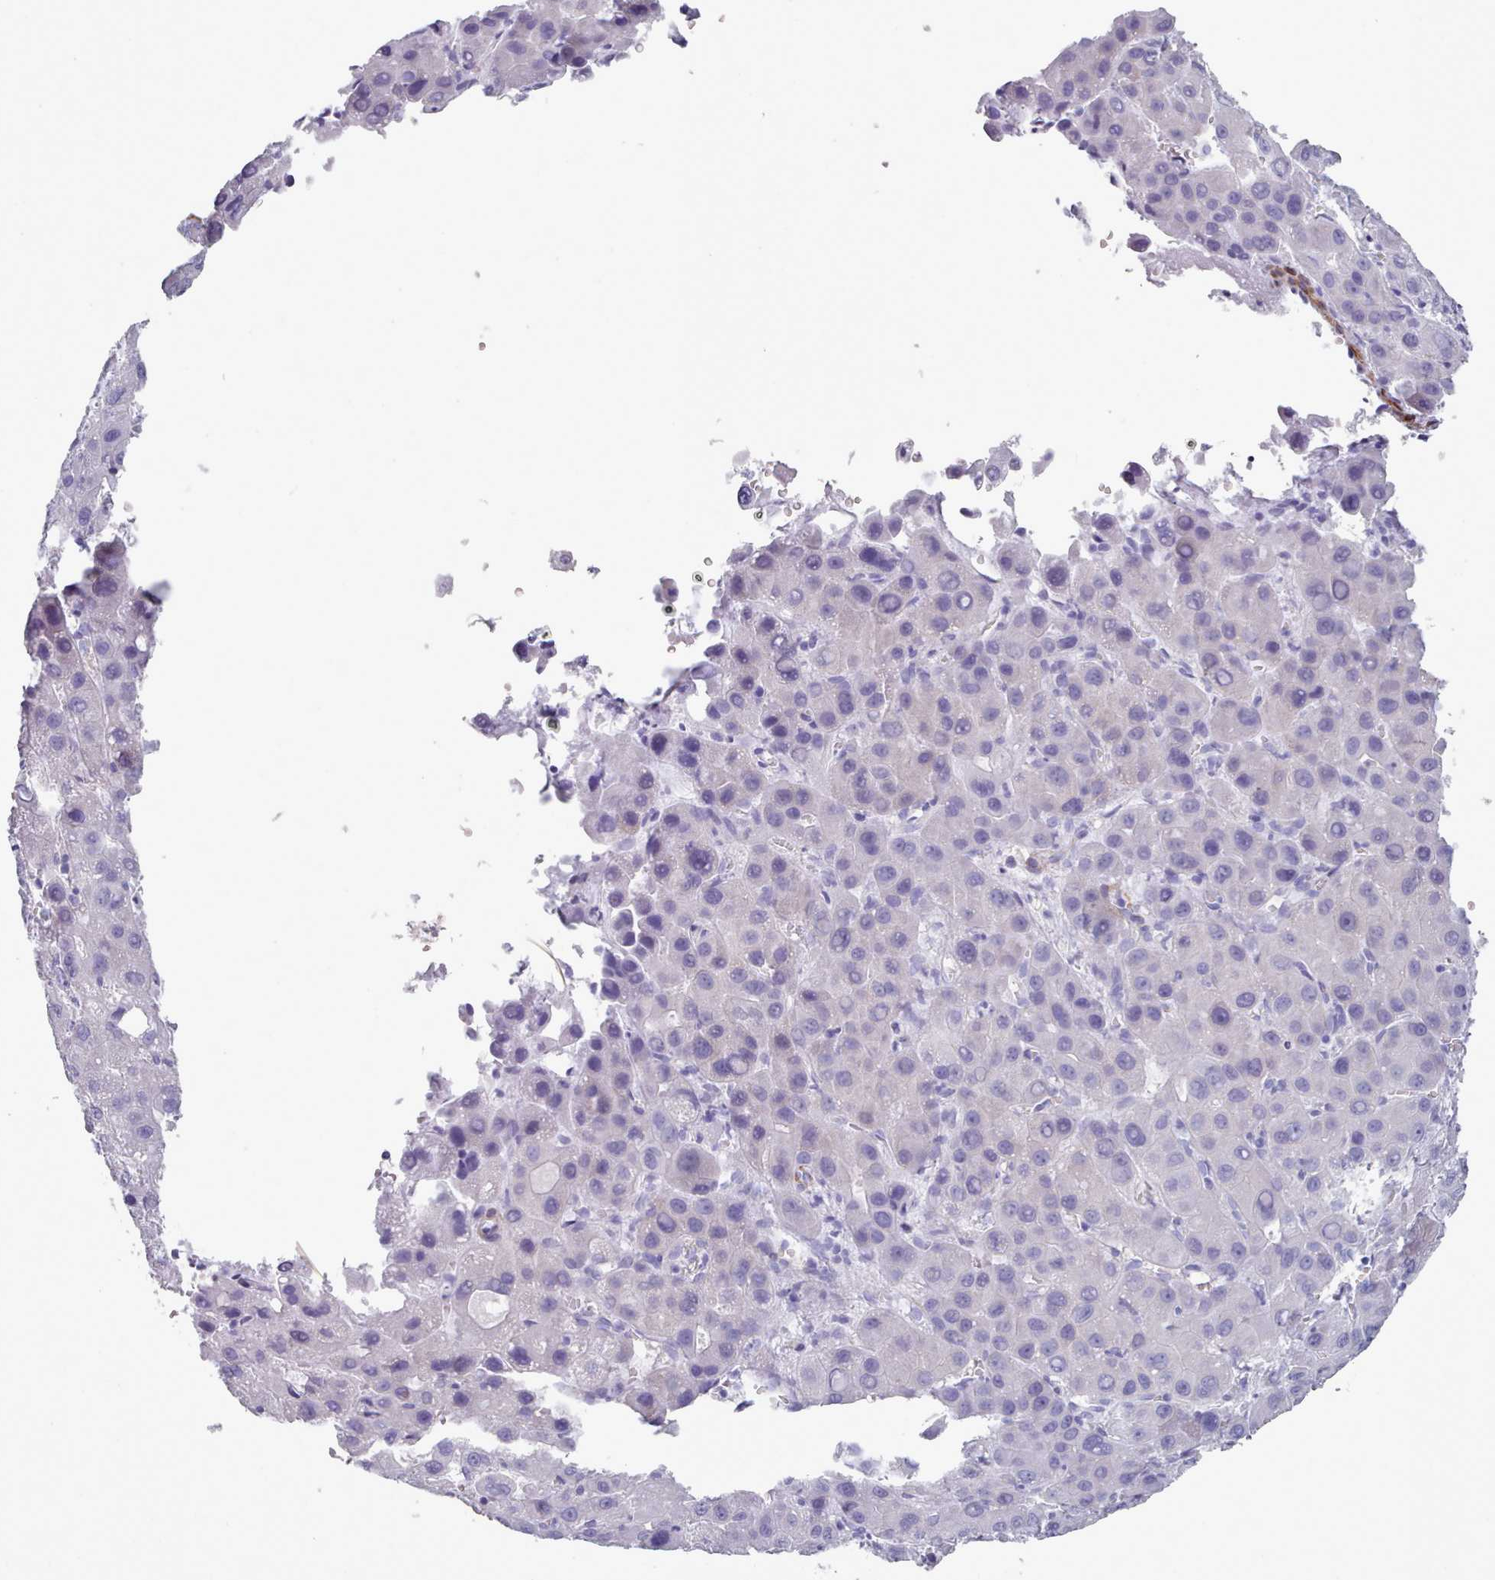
{"staining": {"intensity": "negative", "quantity": "none", "location": "none"}, "tissue": "liver cancer", "cell_type": "Tumor cells", "image_type": "cancer", "snomed": [{"axis": "morphology", "description": "Carcinoma, Hepatocellular, NOS"}, {"axis": "topography", "description": "Liver"}], "caption": "There is no significant positivity in tumor cells of hepatocellular carcinoma (liver).", "gene": "FPGS", "patient": {"sex": "male", "age": 55}}